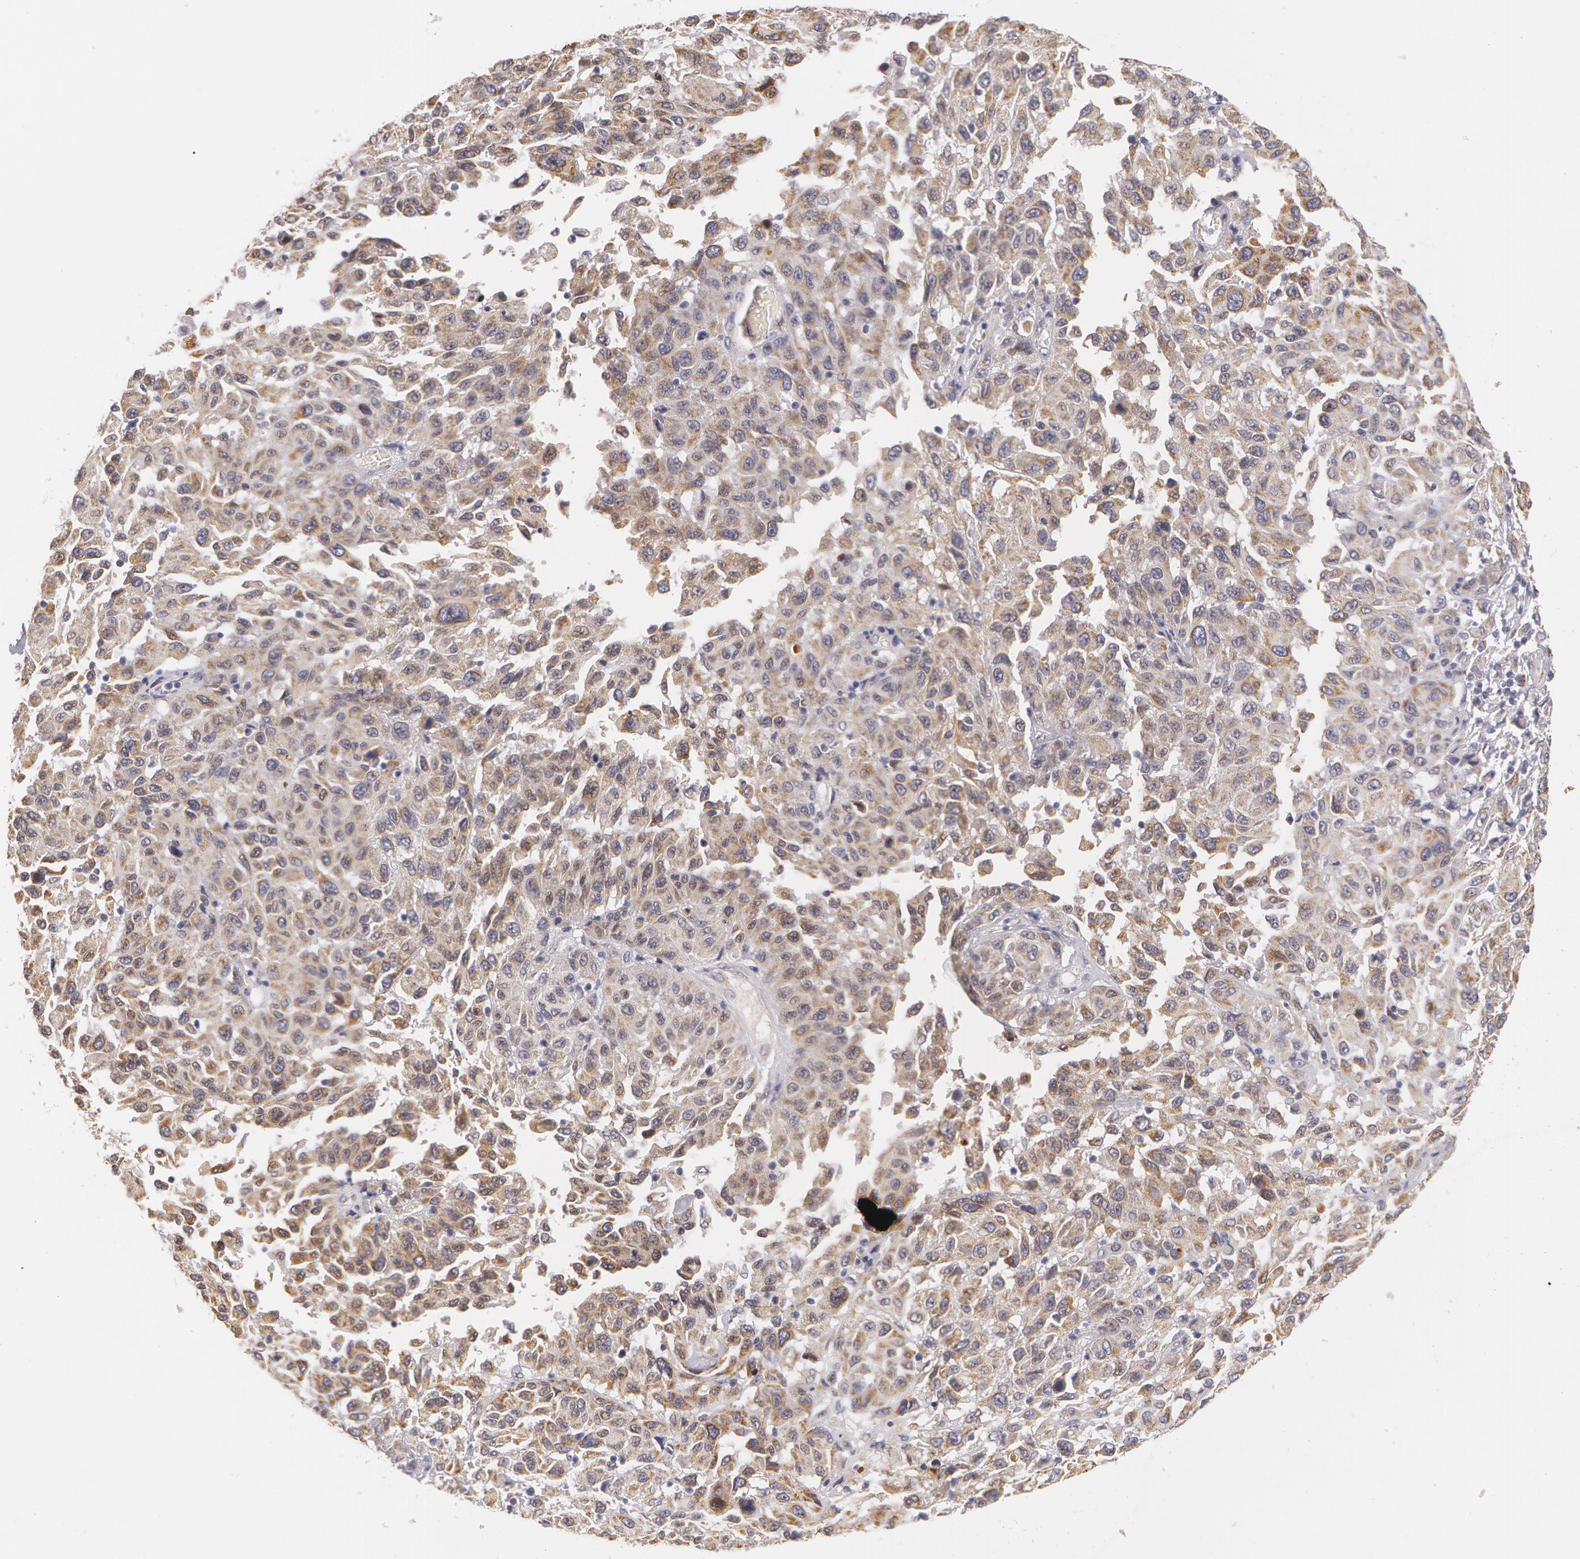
{"staining": {"intensity": "weak", "quantity": ">75%", "location": "cytoplasmic/membranous"}, "tissue": "melanoma", "cell_type": "Tumor cells", "image_type": "cancer", "snomed": [{"axis": "morphology", "description": "Malignant melanoma, NOS"}, {"axis": "topography", "description": "Skin"}], "caption": "The histopathology image exhibits staining of malignant melanoma, revealing weak cytoplasmic/membranous protein expression (brown color) within tumor cells.", "gene": "KRT18", "patient": {"sex": "female", "age": 77}}